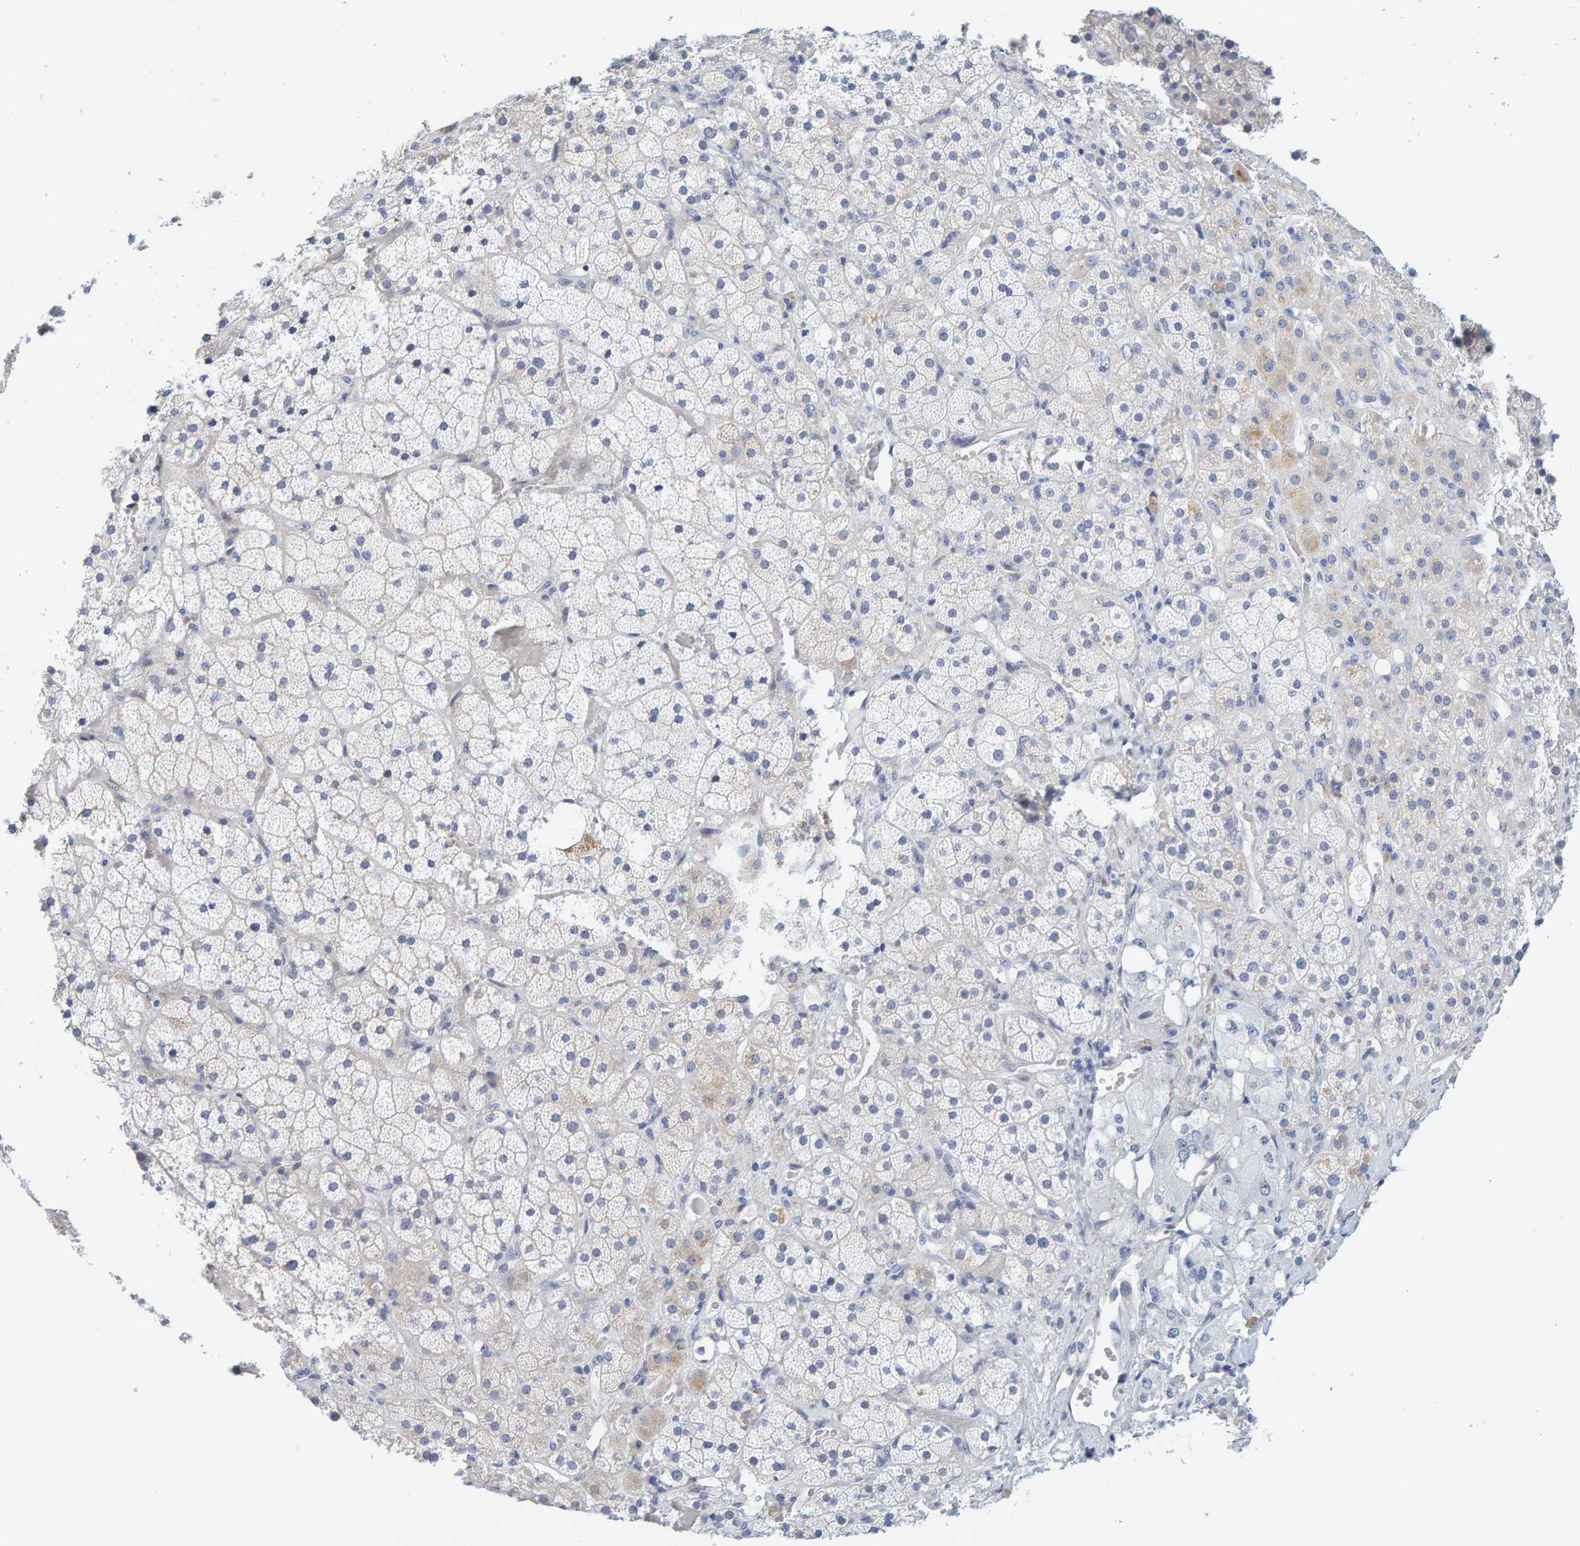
{"staining": {"intensity": "negative", "quantity": "none", "location": "none"}, "tissue": "adrenal gland", "cell_type": "Glandular cells", "image_type": "normal", "snomed": [{"axis": "morphology", "description": "Normal tissue, NOS"}, {"axis": "topography", "description": "Adrenal gland"}], "caption": "IHC of benign adrenal gland exhibits no expression in glandular cells. The staining was performed using DAB (3,3'-diaminobenzidine) to visualize the protein expression in brown, while the nuclei were stained in blue with hematoxylin (Magnification: 20x).", "gene": "MOG", "patient": {"sex": "male", "age": 57}}